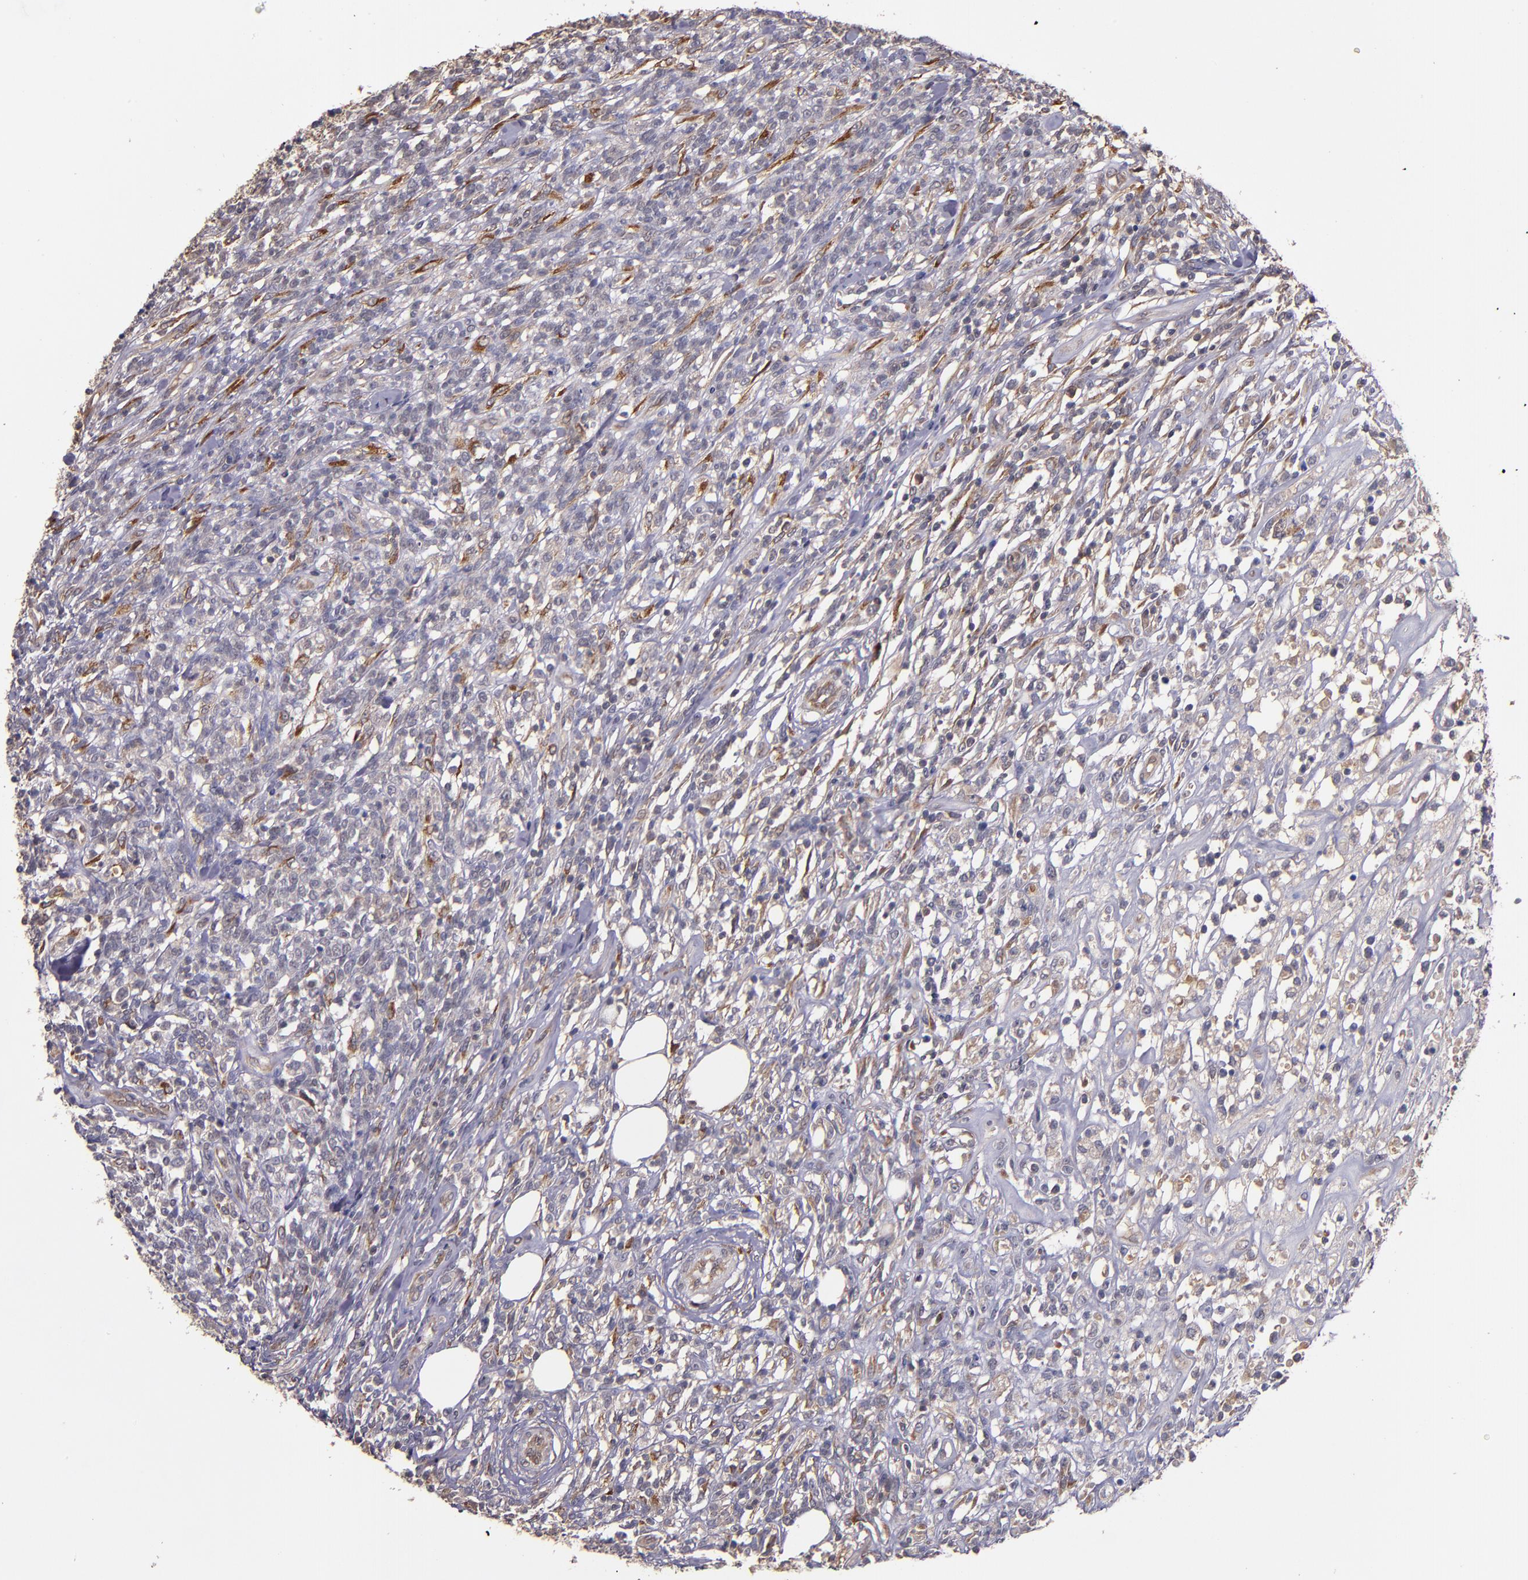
{"staining": {"intensity": "moderate", "quantity": "<25%", "location": "cytoplasmic/membranous"}, "tissue": "lymphoma", "cell_type": "Tumor cells", "image_type": "cancer", "snomed": [{"axis": "morphology", "description": "Malignant lymphoma, non-Hodgkin's type, High grade"}, {"axis": "topography", "description": "Lymph node"}], "caption": "Lymphoma stained with a protein marker reveals moderate staining in tumor cells.", "gene": "PRAF2", "patient": {"sex": "female", "age": 73}}